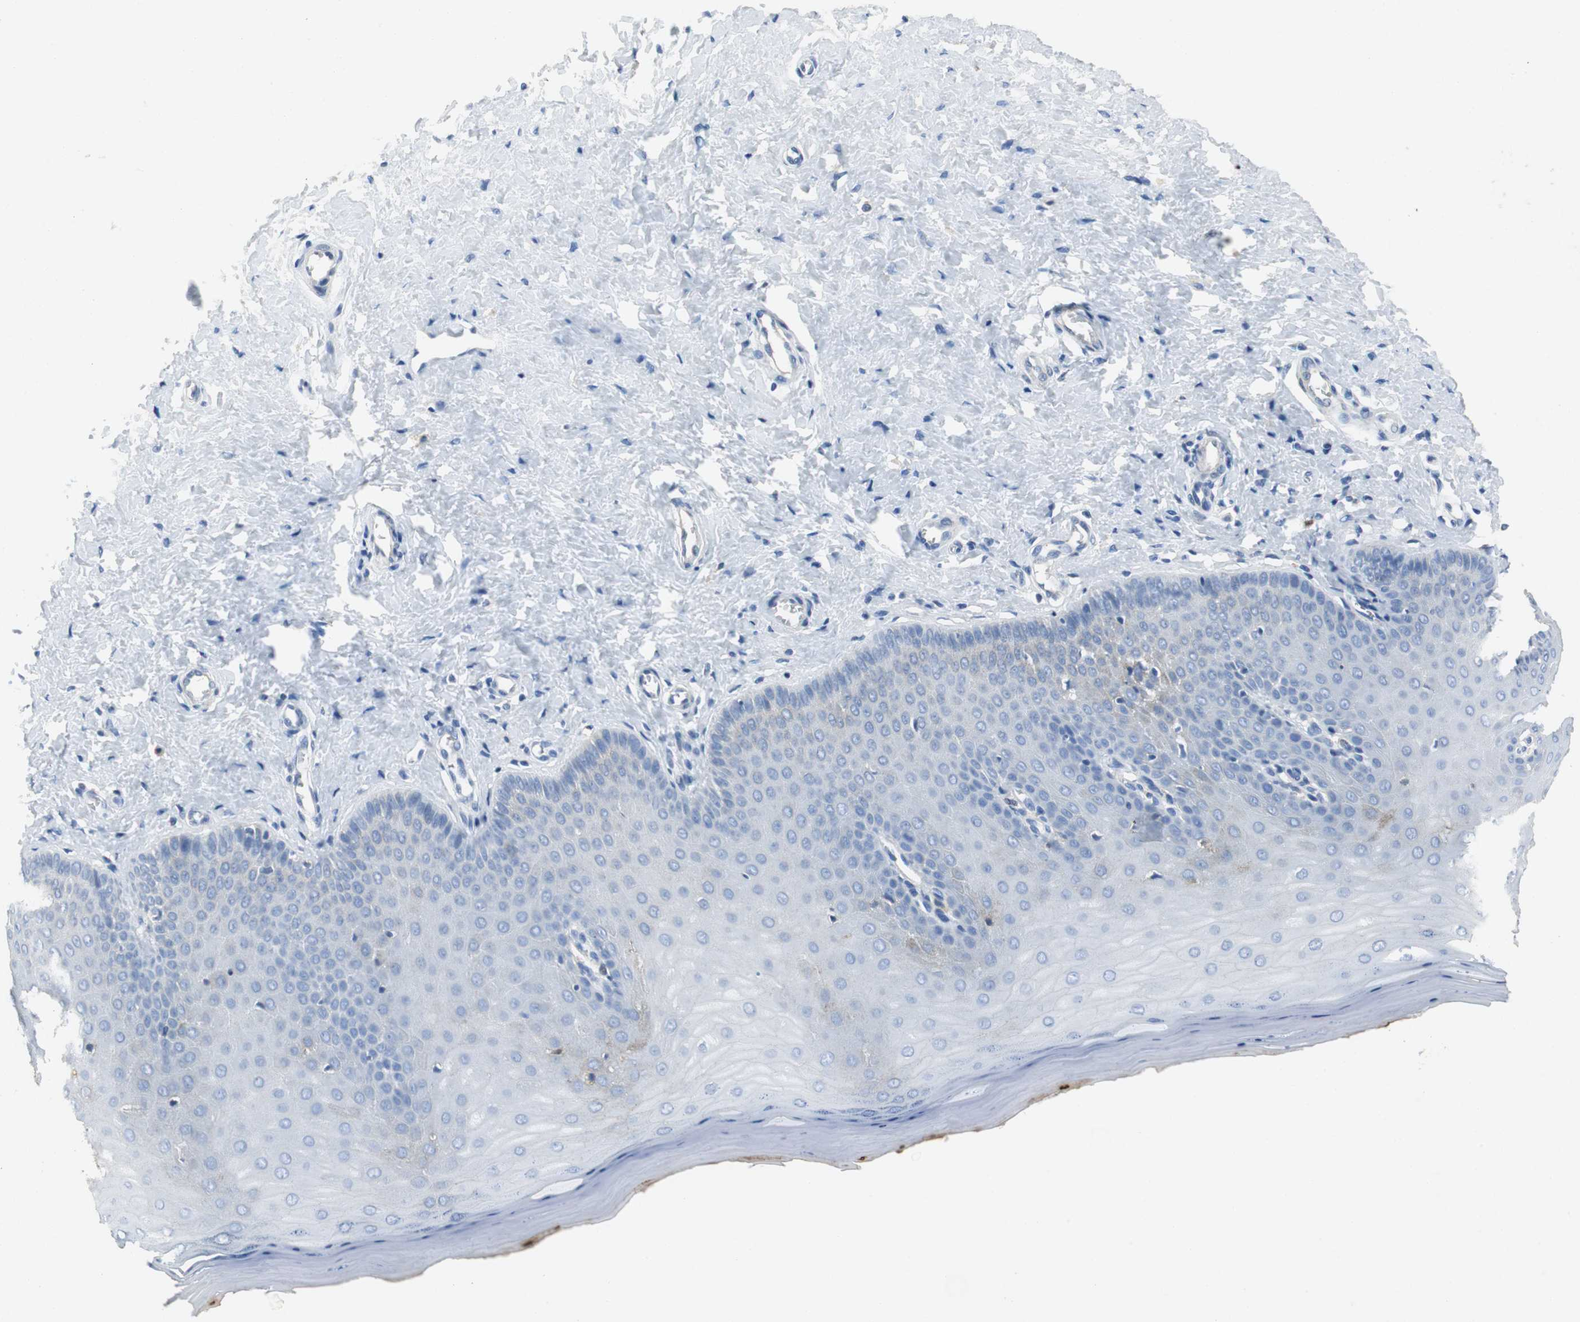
{"staining": {"intensity": "negative", "quantity": "none", "location": "none"}, "tissue": "cervix", "cell_type": "Glandular cells", "image_type": "normal", "snomed": [{"axis": "morphology", "description": "Normal tissue, NOS"}, {"axis": "topography", "description": "Cervix"}], "caption": "This is a histopathology image of IHC staining of benign cervix, which shows no staining in glandular cells.", "gene": "ORM1", "patient": {"sex": "female", "age": 55}}